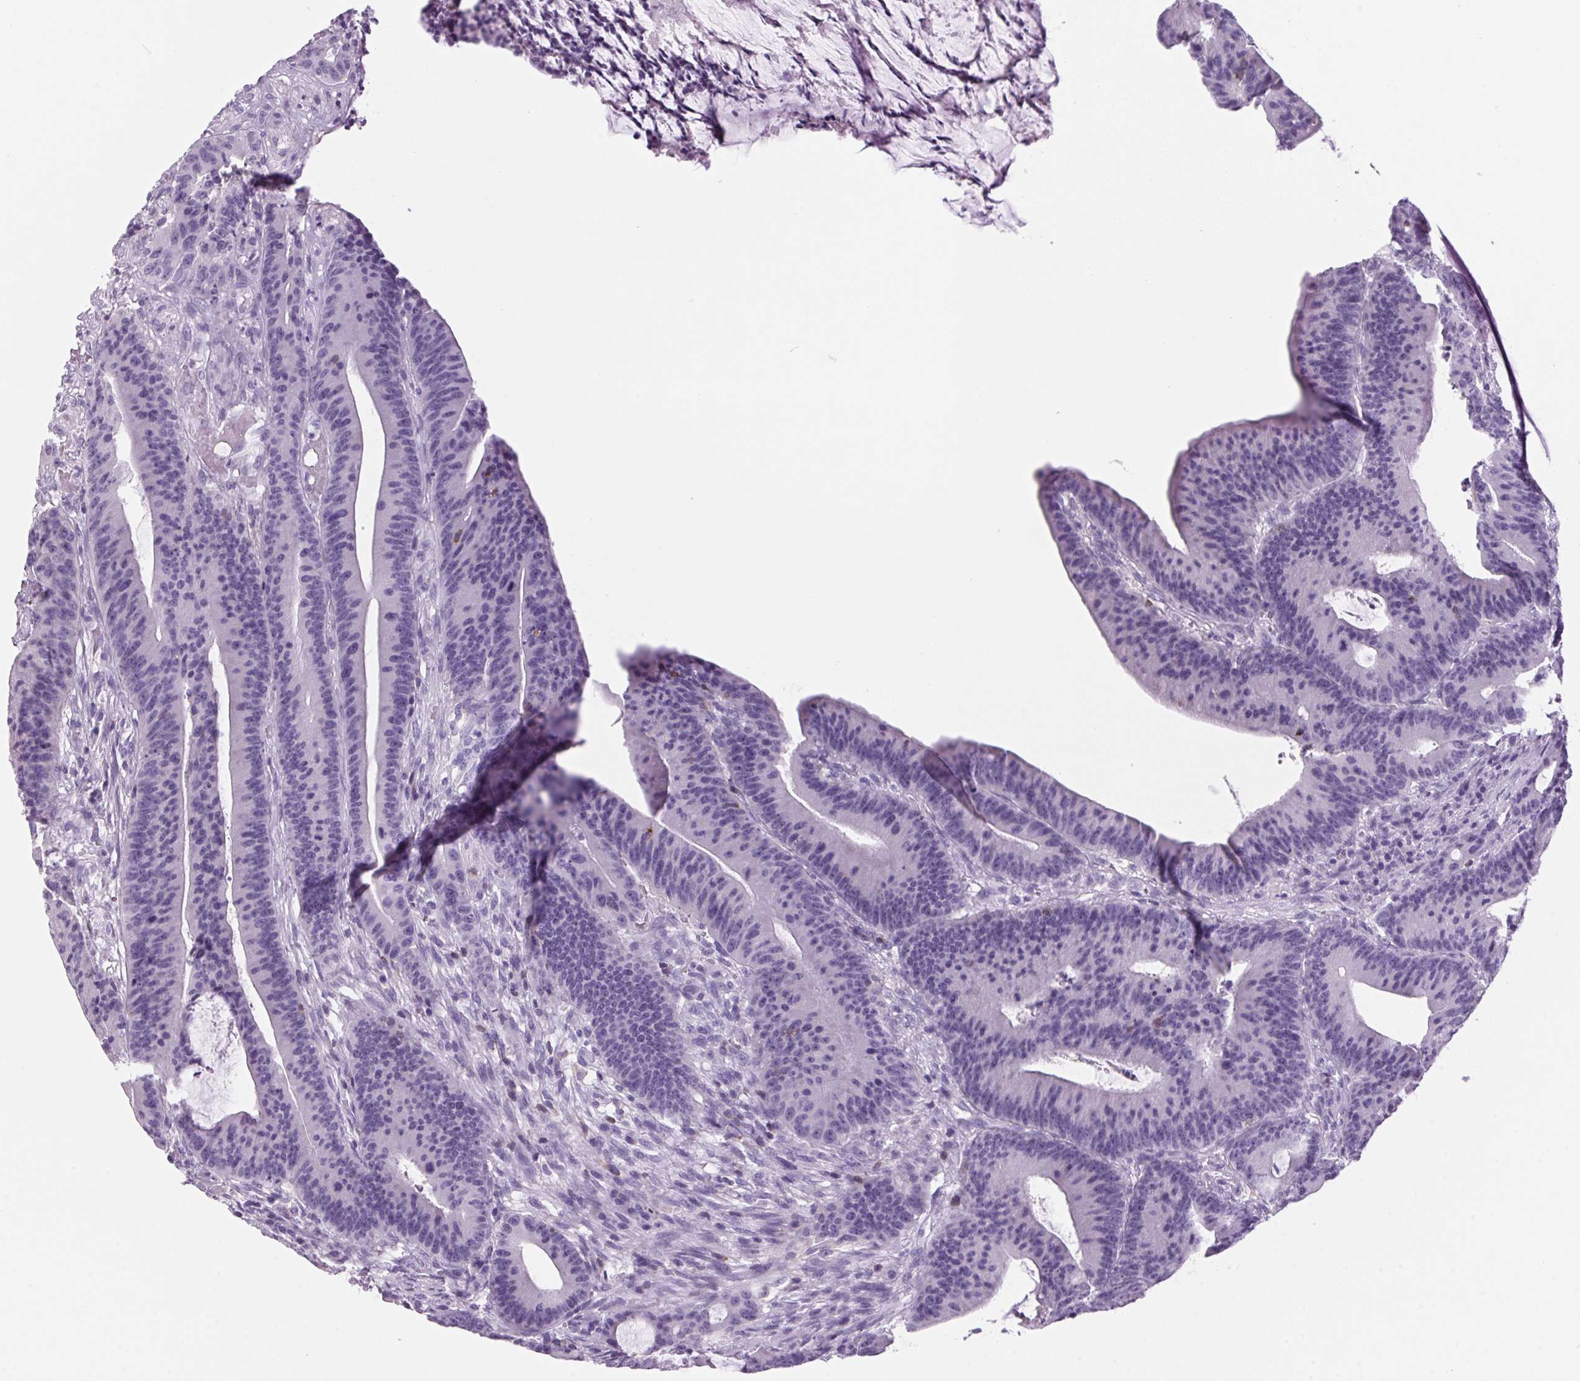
{"staining": {"intensity": "negative", "quantity": "none", "location": "none"}, "tissue": "colorectal cancer", "cell_type": "Tumor cells", "image_type": "cancer", "snomed": [{"axis": "morphology", "description": "Adenocarcinoma, NOS"}, {"axis": "topography", "description": "Colon"}], "caption": "Immunohistochemistry (IHC) image of human adenocarcinoma (colorectal) stained for a protein (brown), which displays no positivity in tumor cells. (Stains: DAB (3,3'-diaminobenzidine) IHC with hematoxylin counter stain, Microscopy: brightfield microscopy at high magnification).", "gene": "S100A2", "patient": {"sex": "female", "age": 78}}